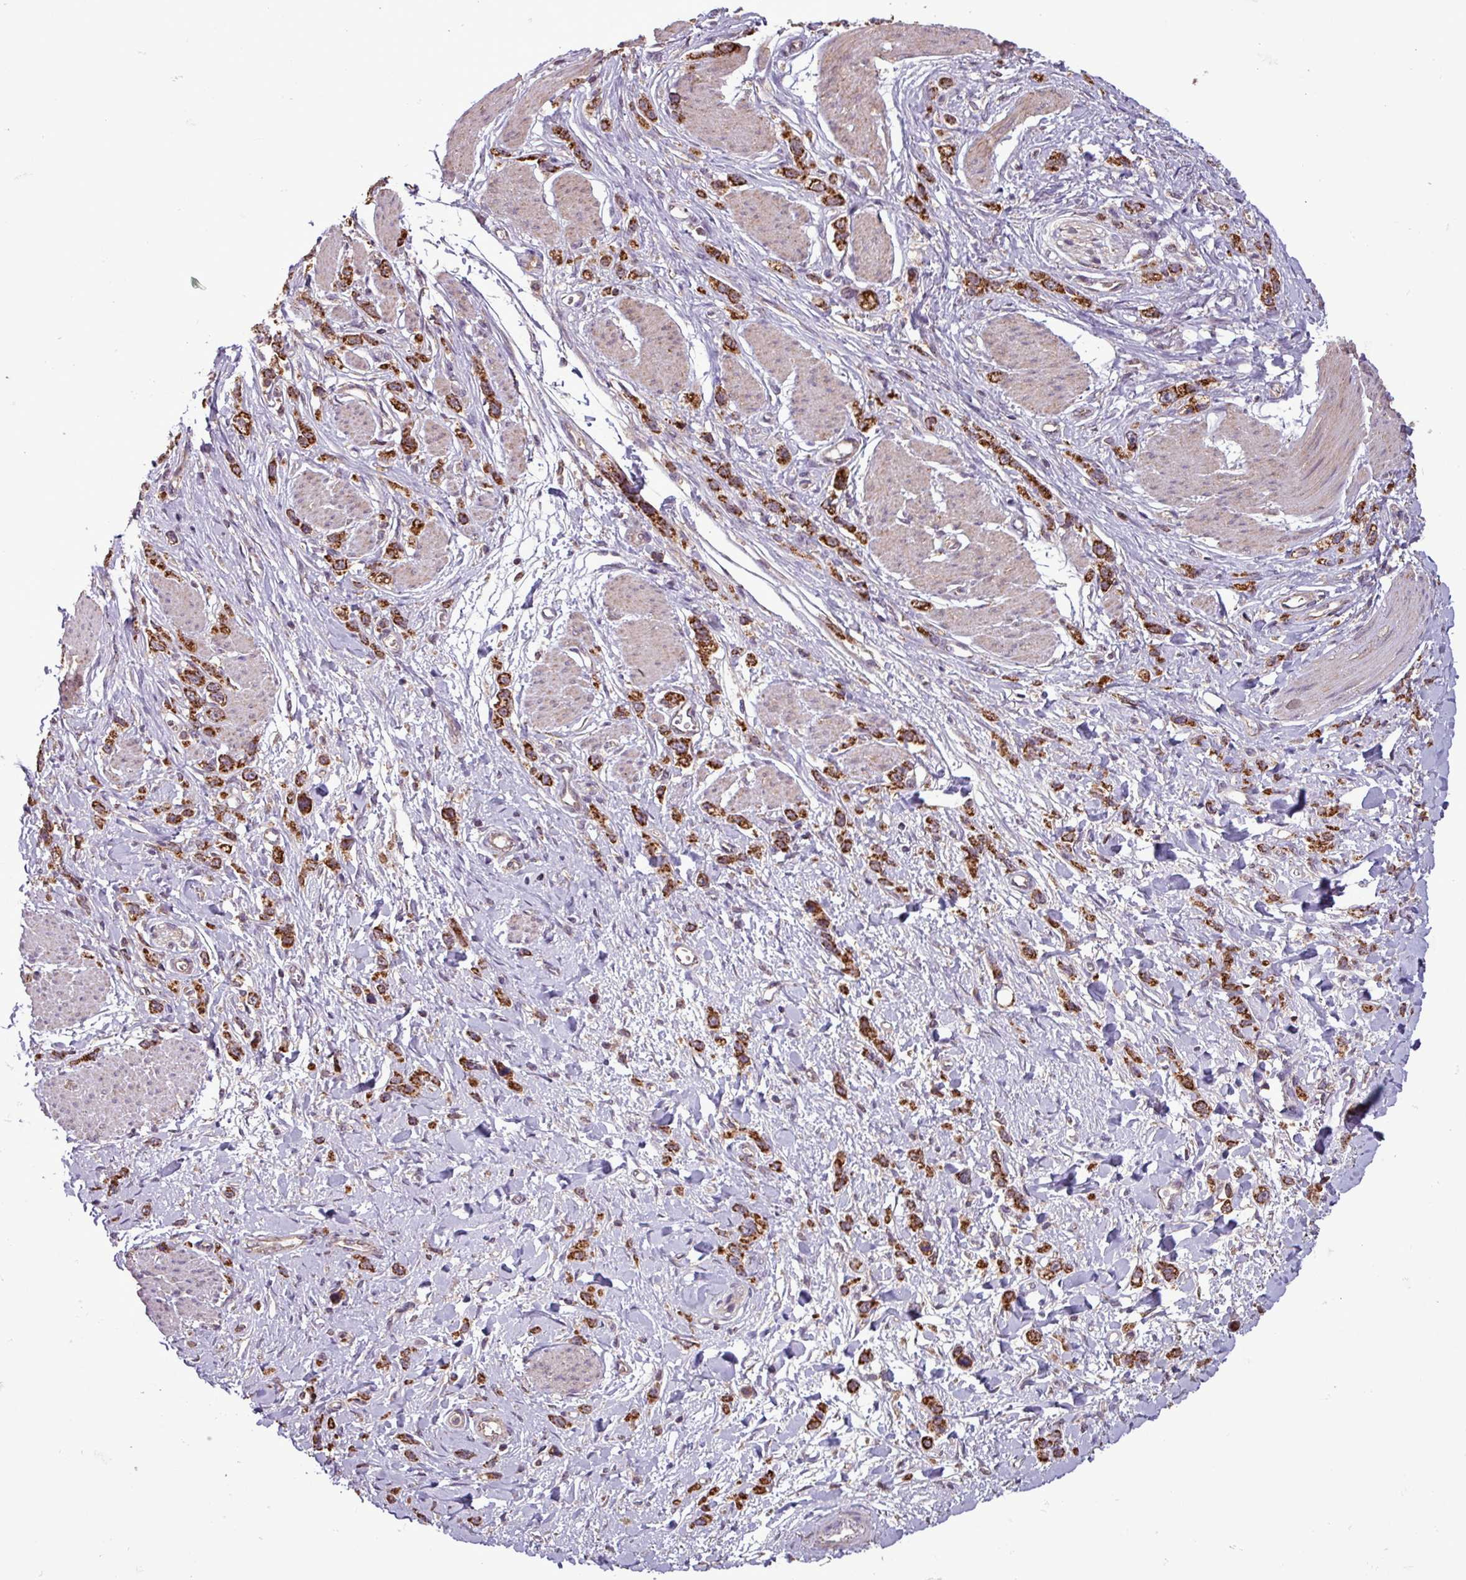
{"staining": {"intensity": "strong", "quantity": ">75%", "location": "cytoplasmic/membranous"}, "tissue": "stomach cancer", "cell_type": "Tumor cells", "image_type": "cancer", "snomed": [{"axis": "morphology", "description": "Adenocarcinoma, NOS"}, {"axis": "topography", "description": "Stomach"}], "caption": "Immunohistochemistry histopathology image of human adenocarcinoma (stomach) stained for a protein (brown), which reveals high levels of strong cytoplasmic/membranous expression in about >75% of tumor cells.", "gene": "MCTP2", "patient": {"sex": "female", "age": 65}}